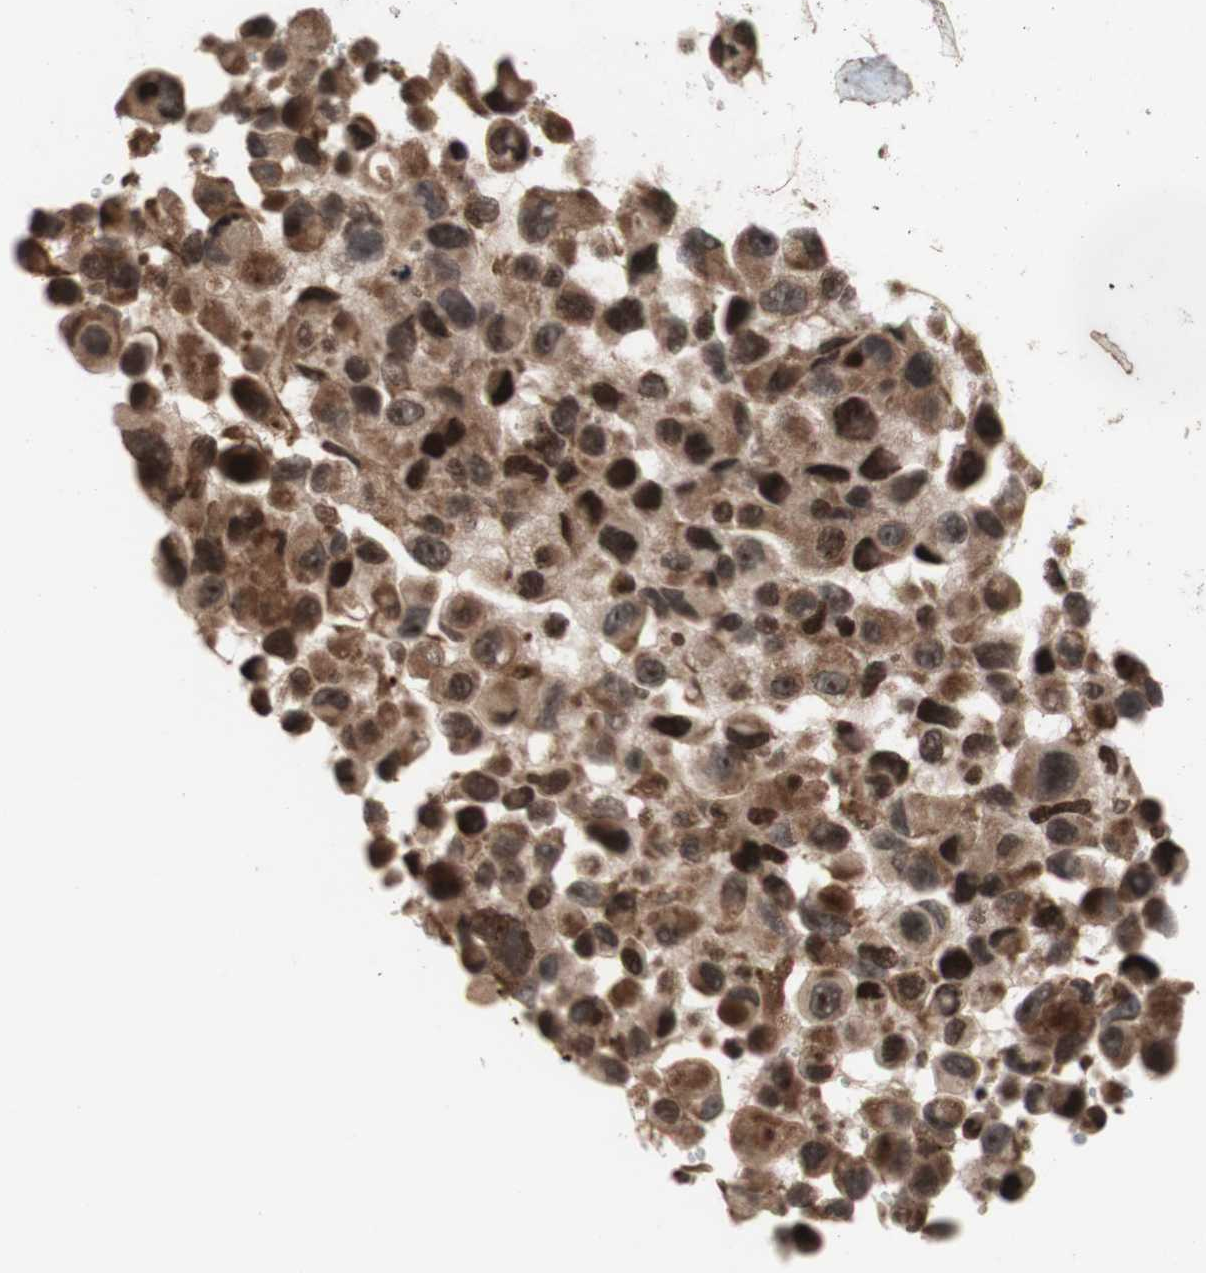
{"staining": {"intensity": "strong", "quantity": "25%-75%", "location": "none"}, "tissue": "melanoma", "cell_type": "Tumor cells", "image_type": "cancer", "snomed": [{"axis": "morphology", "description": "Malignant melanoma, NOS"}, {"axis": "topography", "description": "Skin"}], "caption": "Malignant melanoma was stained to show a protein in brown. There is high levels of strong None positivity in approximately 25%-75% of tumor cells.", "gene": "POLA1", "patient": {"sex": "female", "age": 73}}